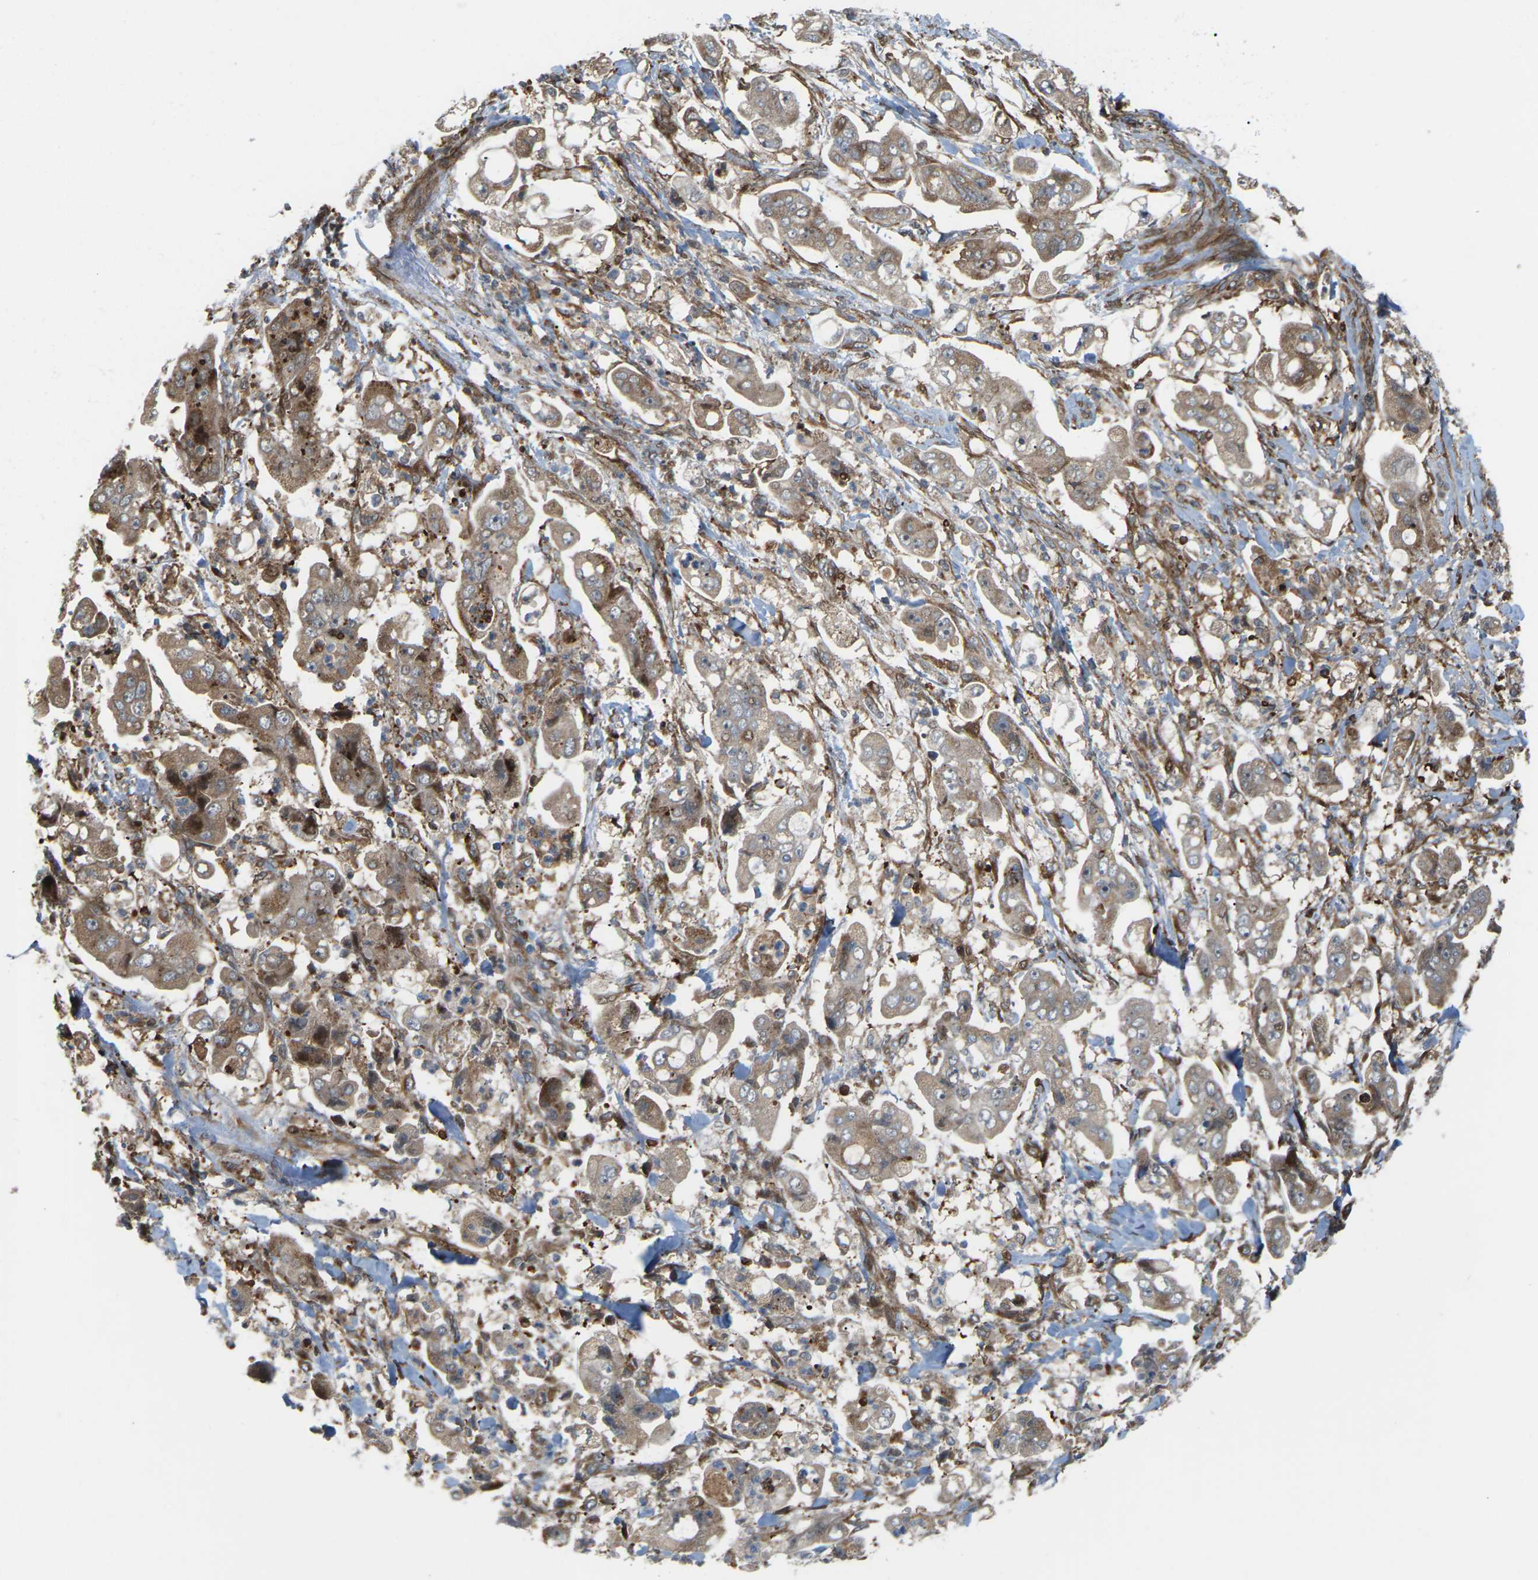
{"staining": {"intensity": "moderate", "quantity": ">75%", "location": "cytoplasmic/membranous"}, "tissue": "stomach cancer", "cell_type": "Tumor cells", "image_type": "cancer", "snomed": [{"axis": "morphology", "description": "Adenocarcinoma, NOS"}, {"axis": "topography", "description": "Stomach"}], "caption": "Tumor cells display moderate cytoplasmic/membranous positivity in approximately >75% of cells in stomach cancer.", "gene": "ROBO1", "patient": {"sex": "male", "age": 62}}